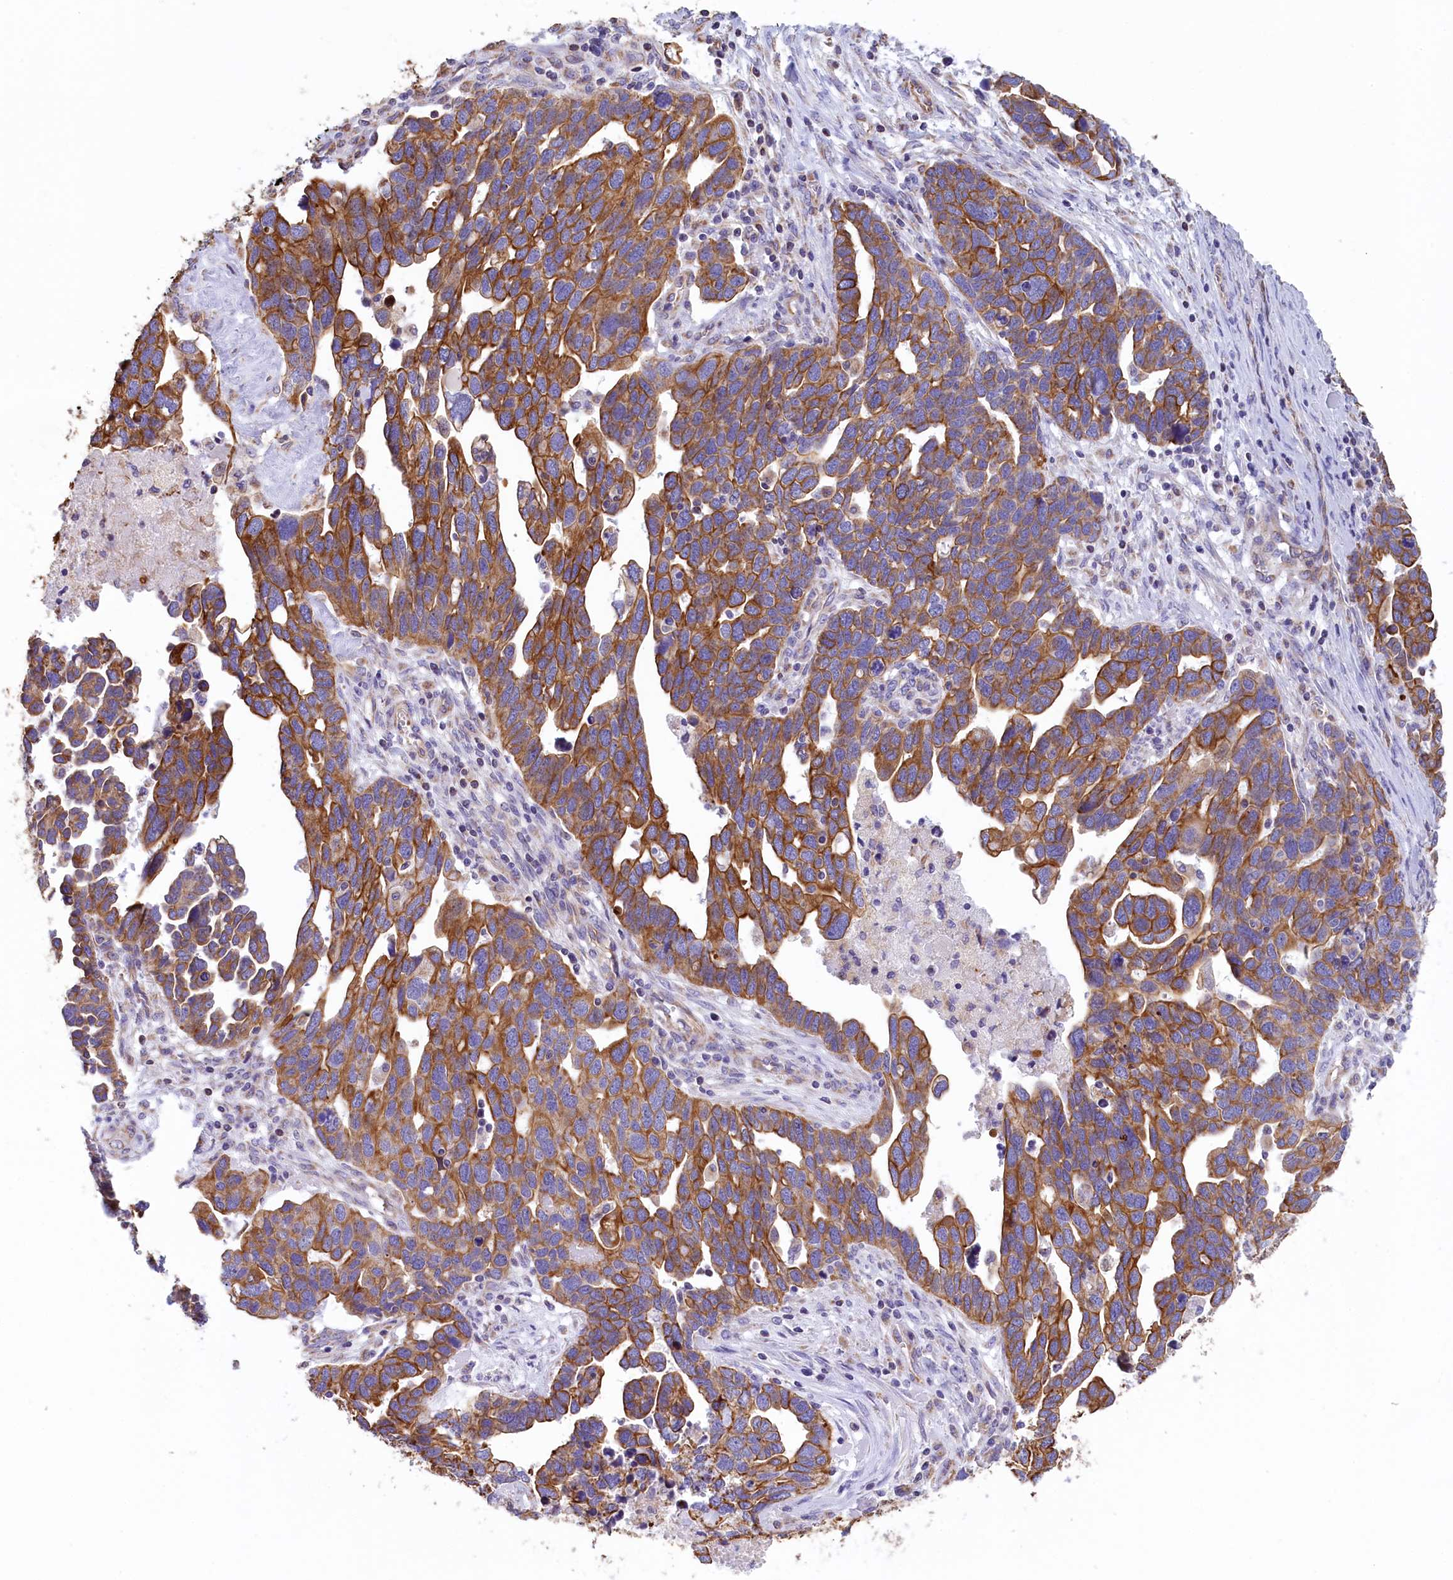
{"staining": {"intensity": "moderate", "quantity": ">75%", "location": "cytoplasmic/membranous"}, "tissue": "ovarian cancer", "cell_type": "Tumor cells", "image_type": "cancer", "snomed": [{"axis": "morphology", "description": "Cystadenocarcinoma, serous, NOS"}, {"axis": "topography", "description": "Ovary"}], "caption": "Moderate cytoplasmic/membranous staining is seen in about >75% of tumor cells in ovarian cancer. Immunohistochemistry stains the protein in brown and the nuclei are stained blue.", "gene": "GATB", "patient": {"sex": "female", "age": 54}}